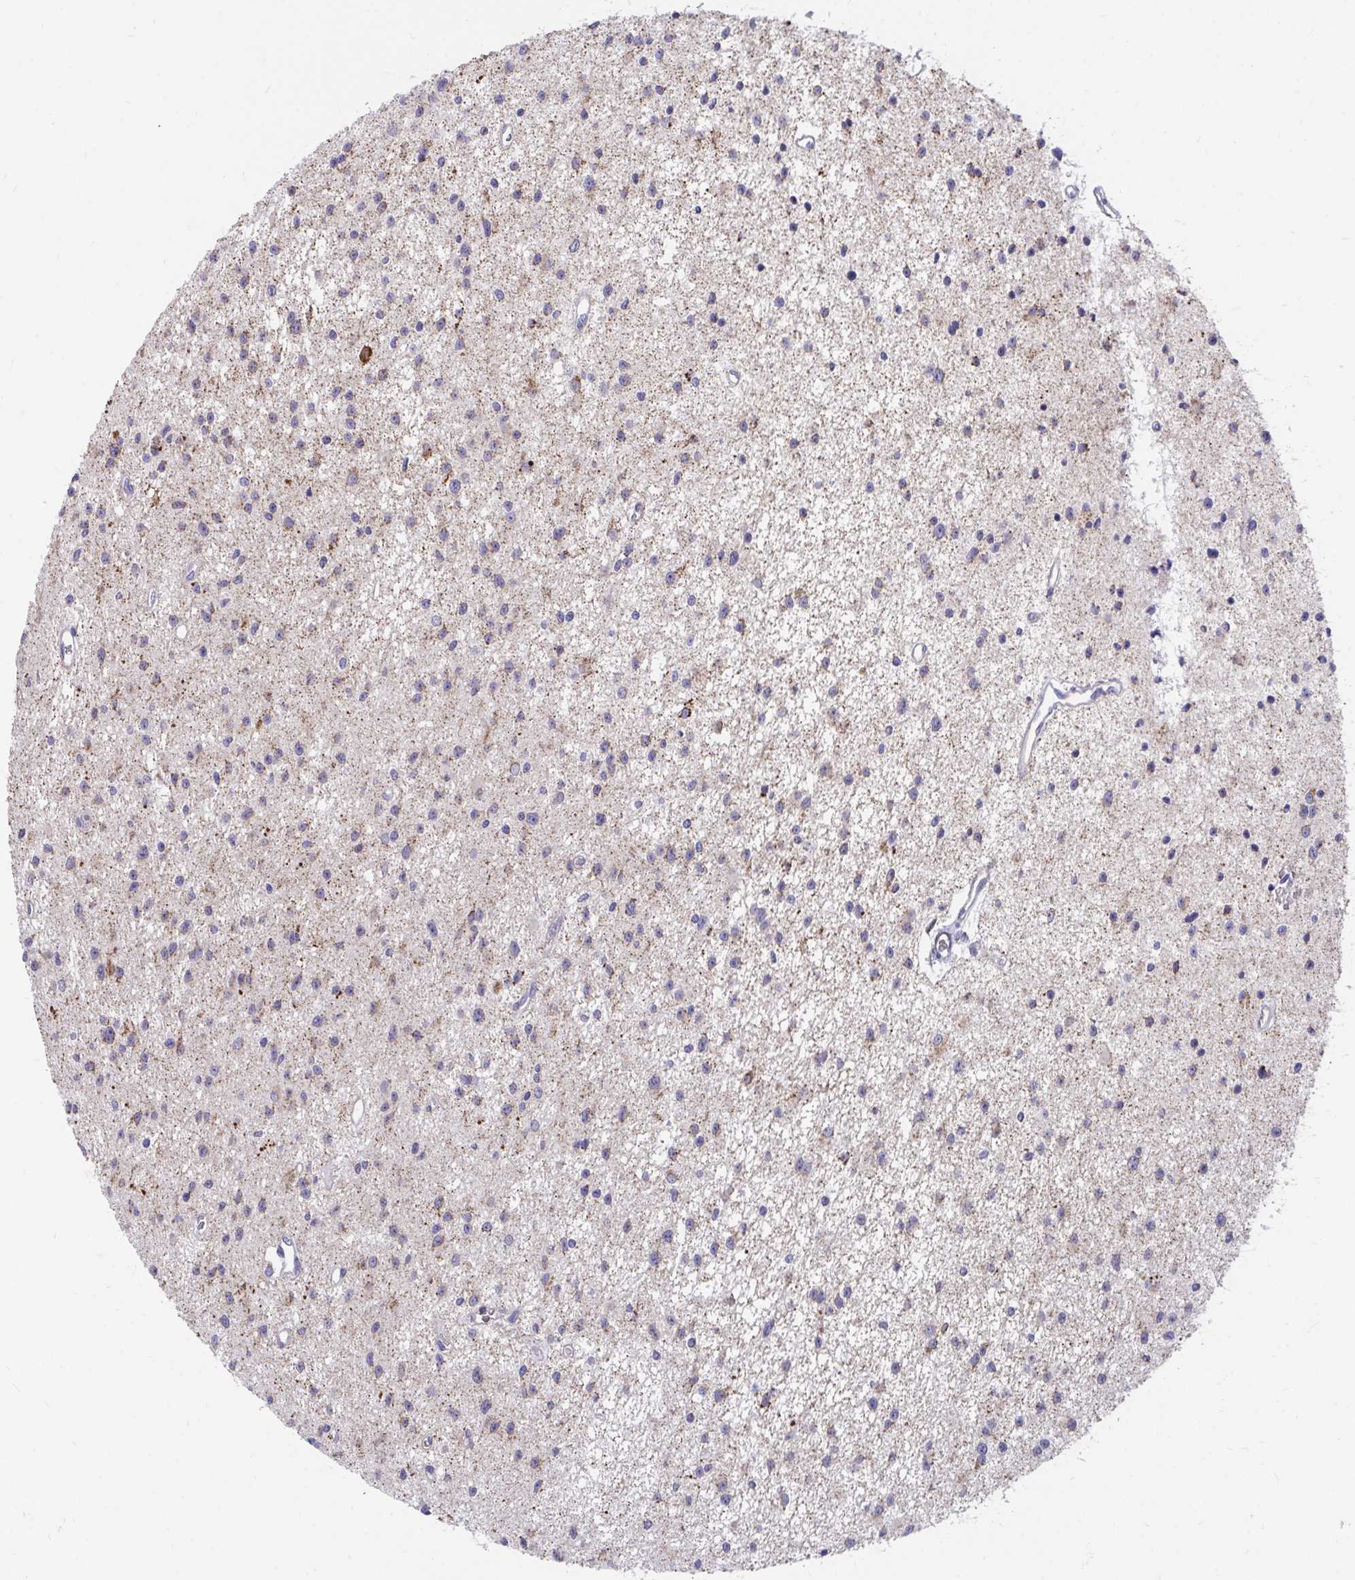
{"staining": {"intensity": "strong", "quantity": "<25%", "location": "cytoplasmic/membranous"}, "tissue": "glioma", "cell_type": "Tumor cells", "image_type": "cancer", "snomed": [{"axis": "morphology", "description": "Glioma, malignant, Low grade"}, {"axis": "topography", "description": "Brain"}], "caption": "This micrograph shows IHC staining of glioma, with medium strong cytoplasmic/membranous staining in about <25% of tumor cells.", "gene": "FHIP1B", "patient": {"sex": "male", "age": 43}}